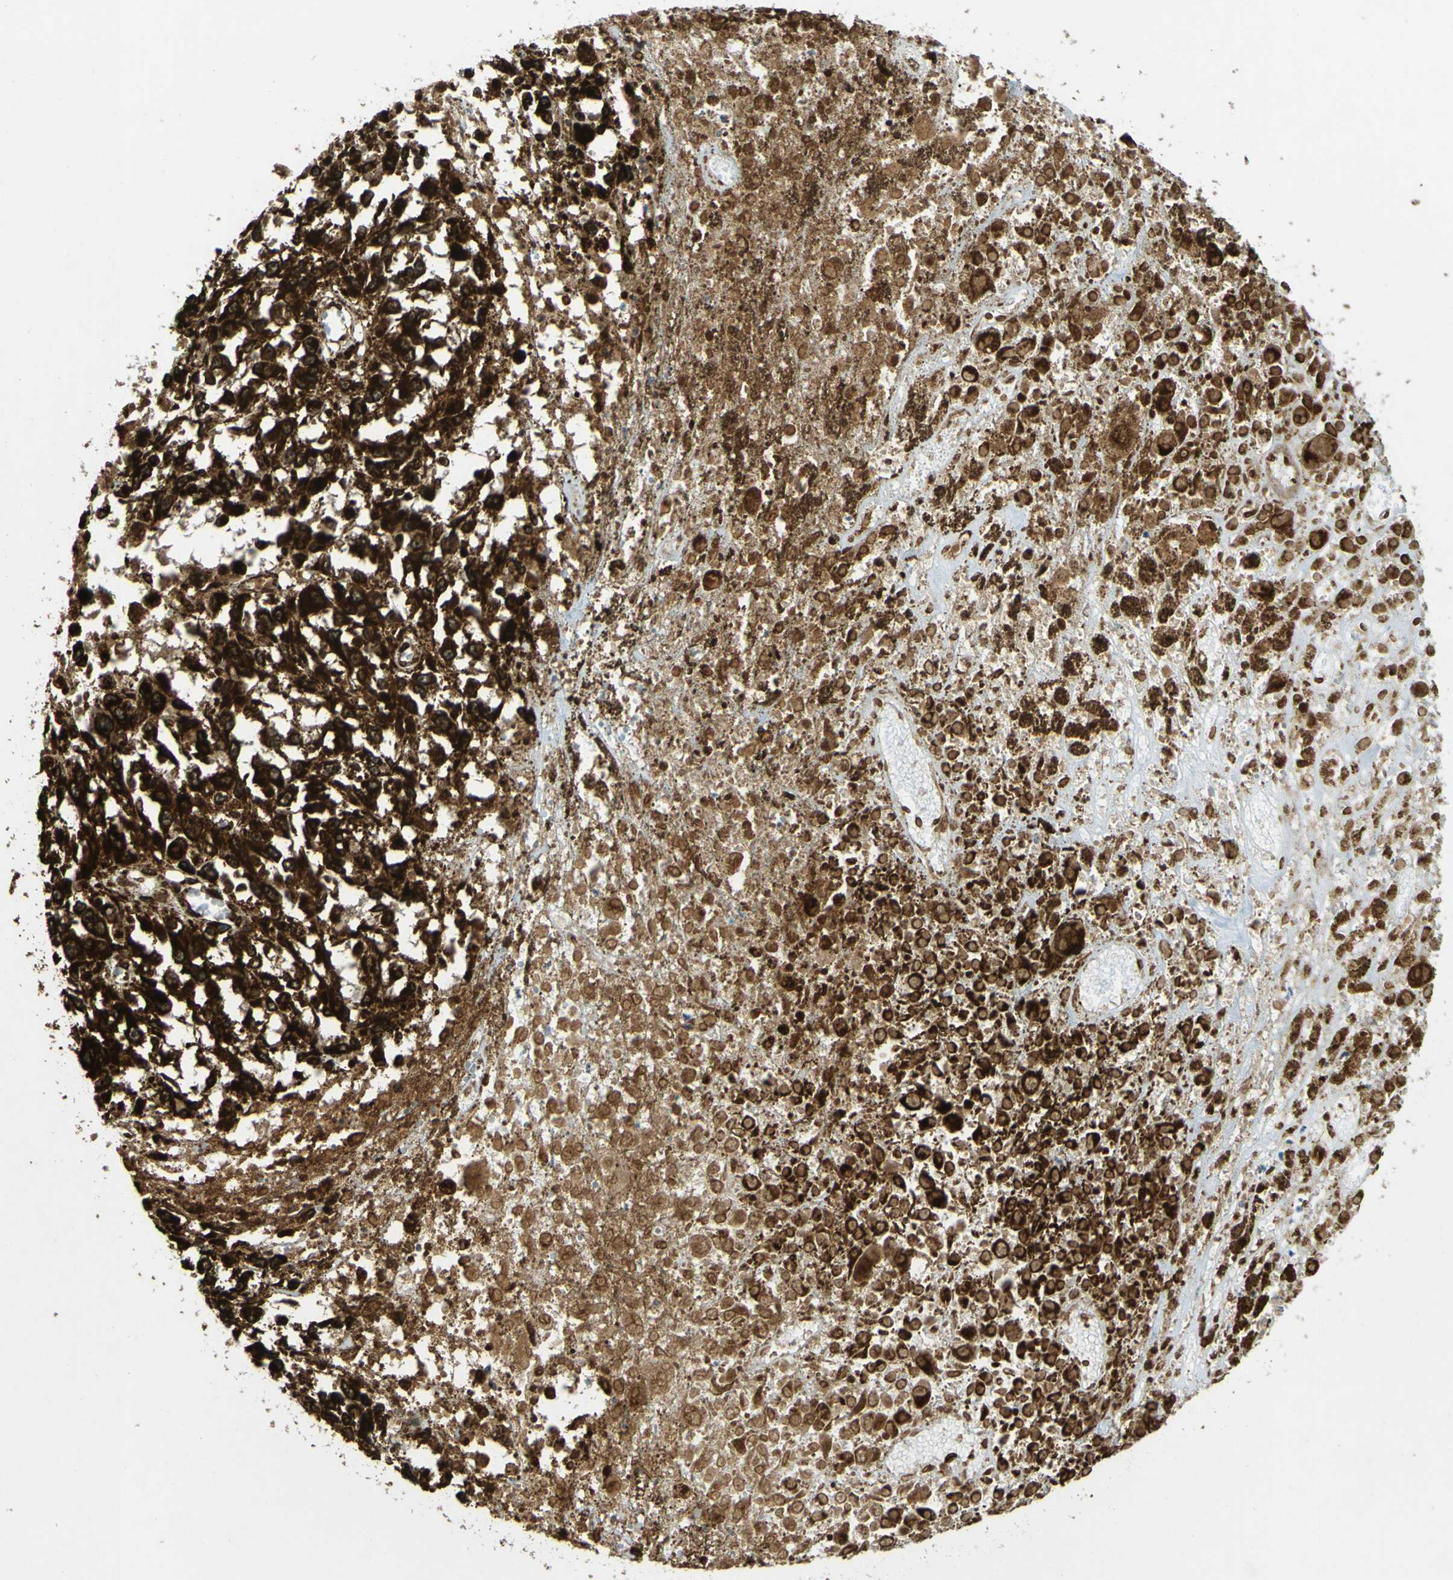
{"staining": {"intensity": "strong", "quantity": ">75%", "location": "cytoplasmic/membranous,nuclear"}, "tissue": "melanoma", "cell_type": "Tumor cells", "image_type": "cancer", "snomed": [{"axis": "morphology", "description": "Malignant melanoma, Metastatic site"}, {"axis": "topography", "description": "Lymph node"}], "caption": "High-magnification brightfield microscopy of melanoma stained with DAB (3,3'-diaminobenzidine) (brown) and counterstained with hematoxylin (blue). tumor cells exhibit strong cytoplasmic/membranous and nuclear positivity is appreciated in about>75% of cells.", "gene": "GALNT1", "patient": {"sex": "male", "age": 59}}